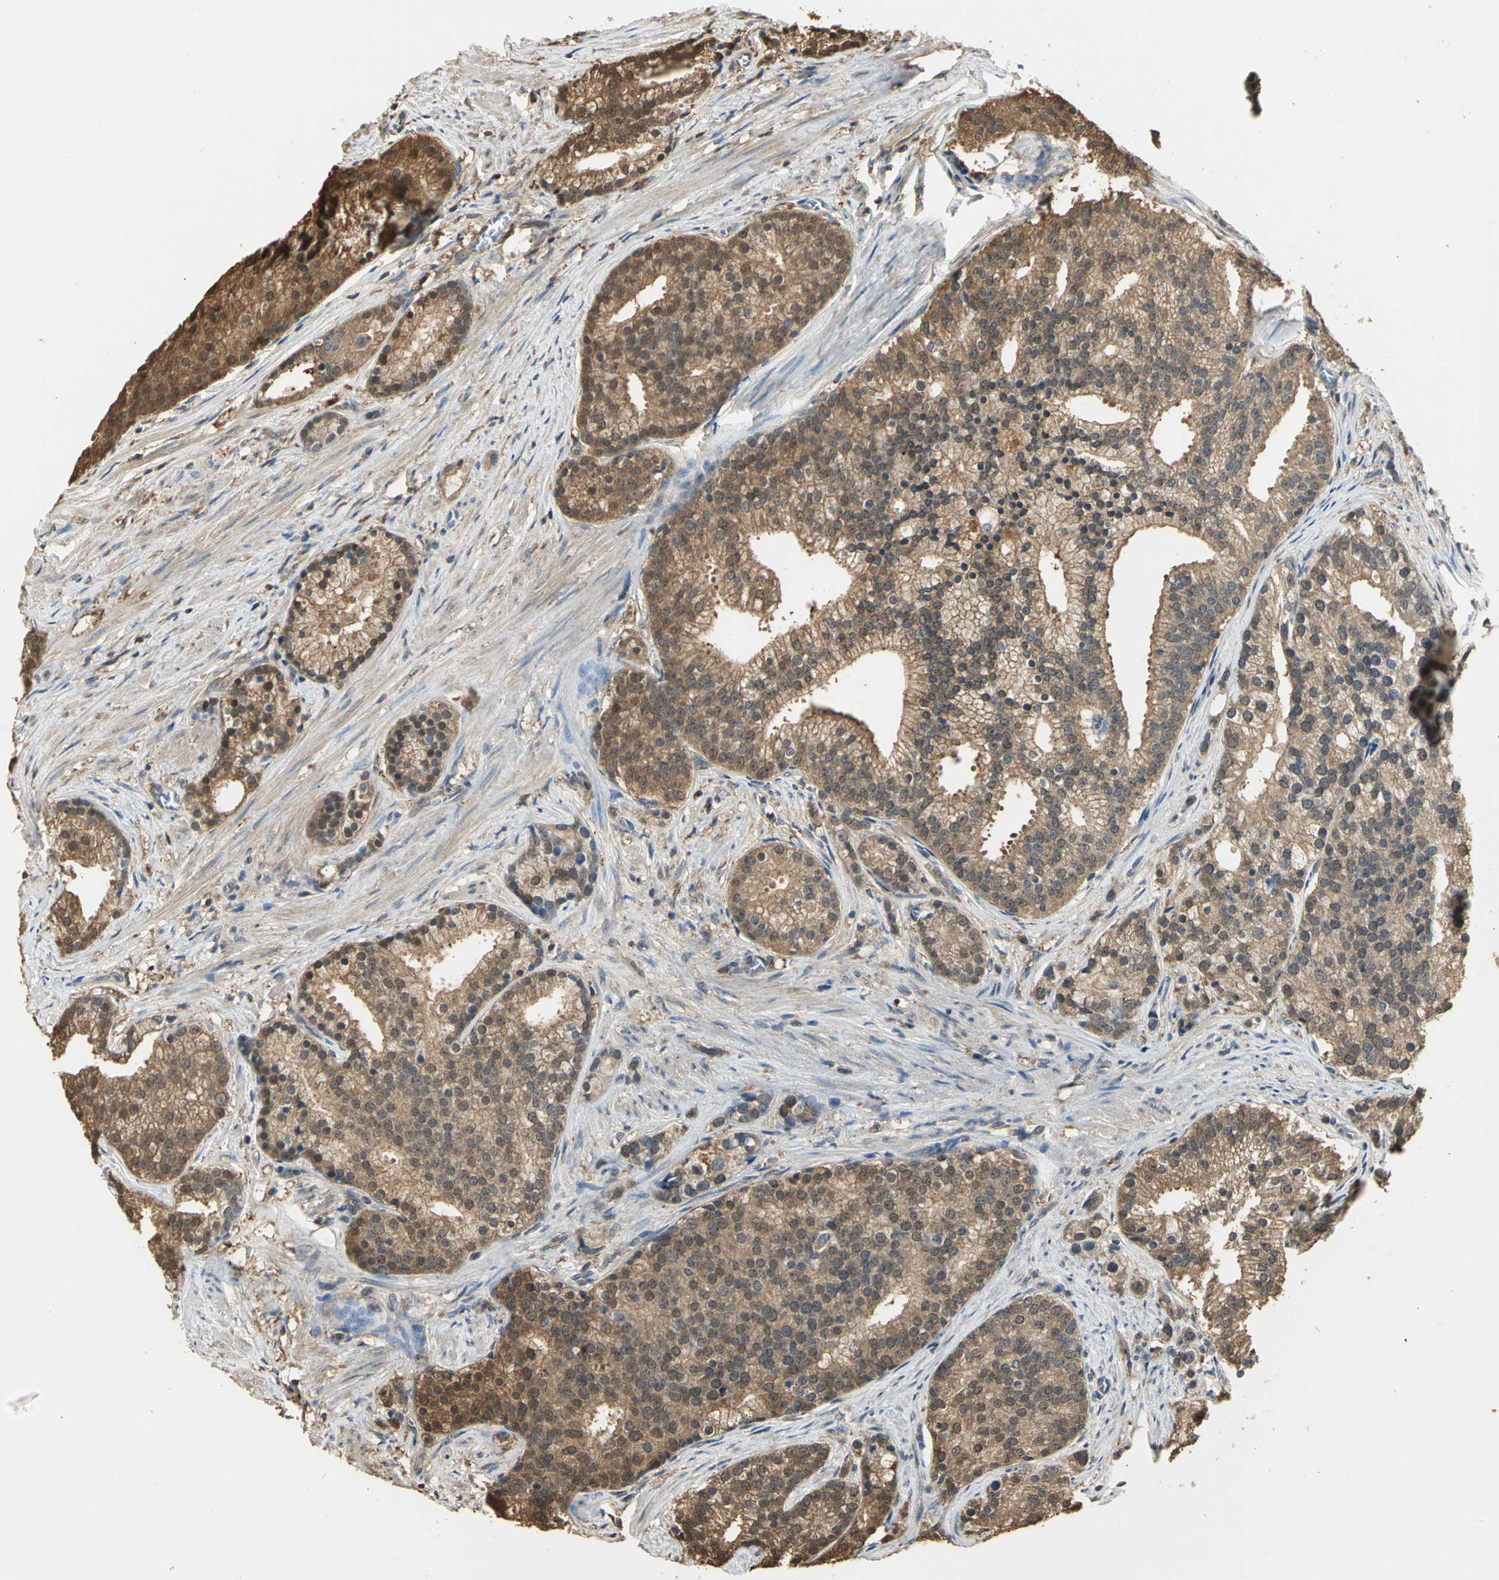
{"staining": {"intensity": "moderate", "quantity": ">75%", "location": "cytoplasmic/membranous,nuclear"}, "tissue": "prostate cancer", "cell_type": "Tumor cells", "image_type": "cancer", "snomed": [{"axis": "morphology", "description": "Adenocarcinoma, Low grade"}, {"axis": "topography", "description": "Prostate"}], "caption": "Approximately >75% of tumor cells in human low-grade adenocarcinoma (prostate) display moderate cytoplasmic/membranous and nuclear protein staining as visualized by brown immunohistochemical staining.", "gene": "PARK7", "patient": {"sex": "male", "age": 71}}